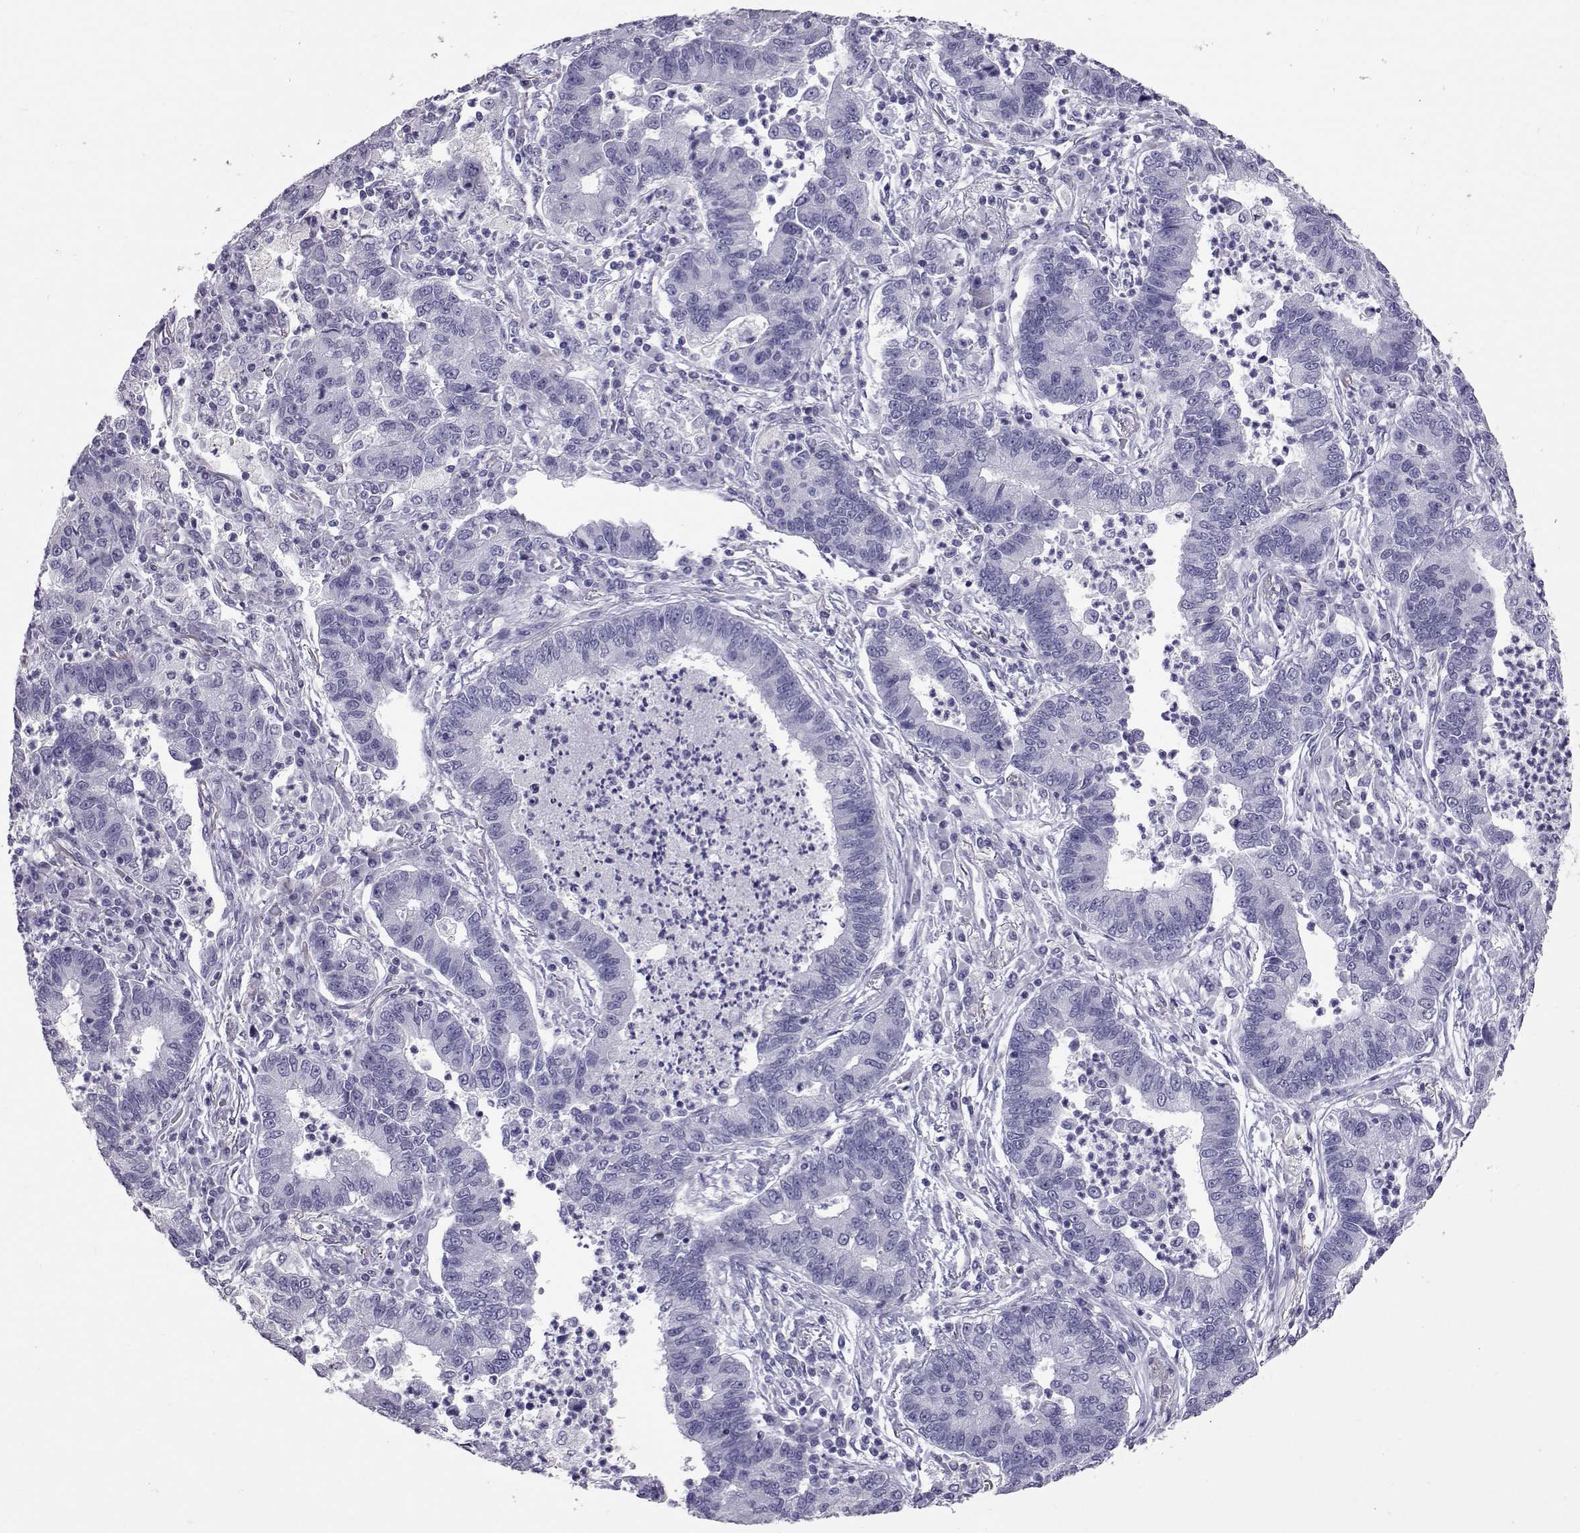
{"staining": {"intensity": "negative", "quantity": "none", "location": "none"}, "tissue": "lung cancer", "cell_type": "Tumor cells", "image_type": "cancer", "snomed": [{"axis": "morphology", "description": "Adenocarcinoma, NOS"}, {"axis": "topography", "description": "Lung"}], "caption": "Tumor cells show no significant protein expression in lung cancer (adenocarcinoma).", "gene": "PMCH", "patient": {"sex": "female", "age": 57}}